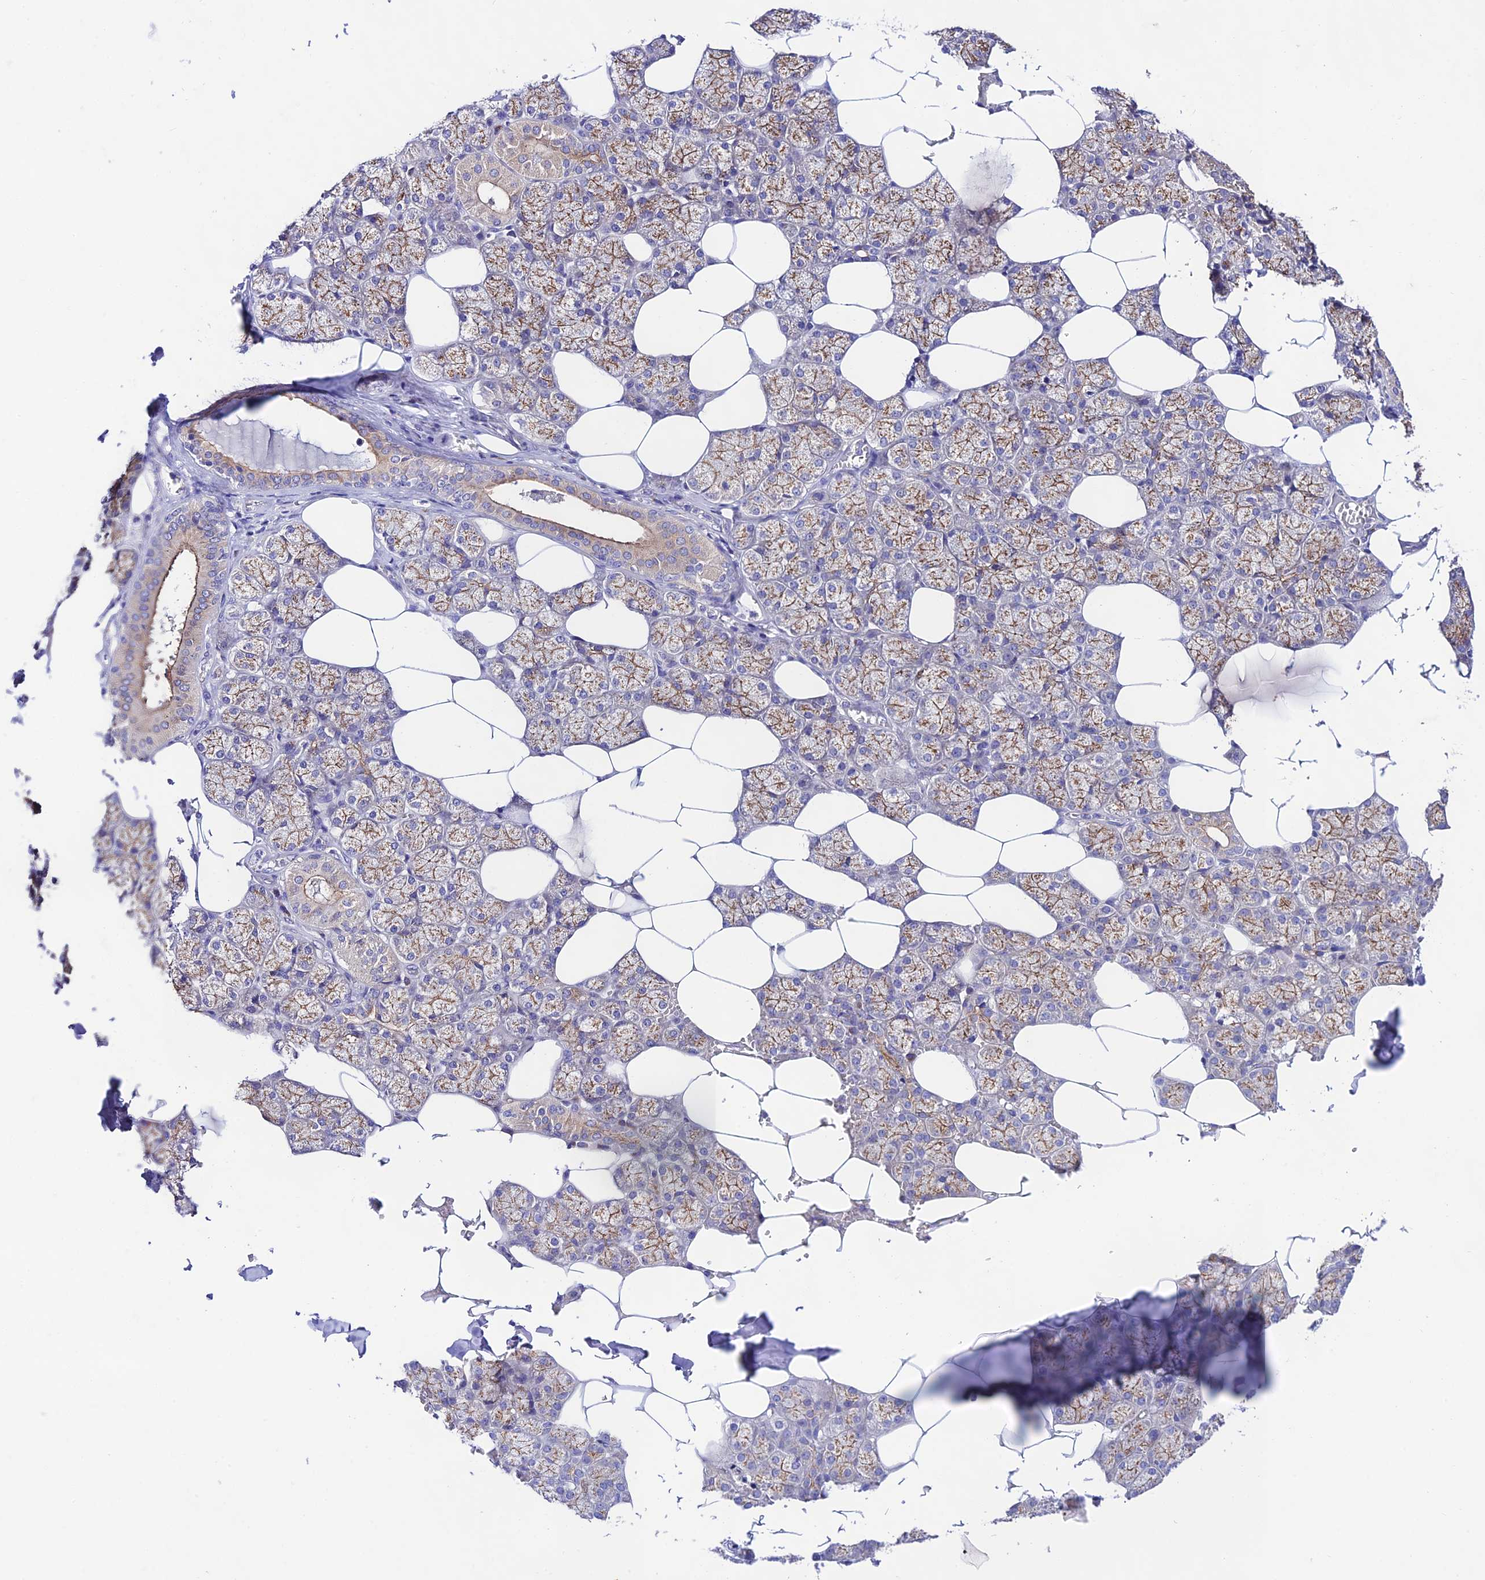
{"staining": {"intensity": "strong", "quantity": "25%-75%", "location": "cytoplasmic/membranous"}, "tissue": "salivary gland", "cell_type": "Glandular cells", "image_type": "normal", "snomed": [{"axis": "morphology", "description": "Normal tissue, NOS"}, {"axis": "topography", "description": "Salivary gland"}], "caption": "An immunohistochemistry photomicrograph of benign tissue is shown. Protein staining in brown labels strong cytoplasmic/membranous positivity in salivary gland within glandular cells.", "gene": "LACTB2", "patient": {"sex": "male", "age": 62}}